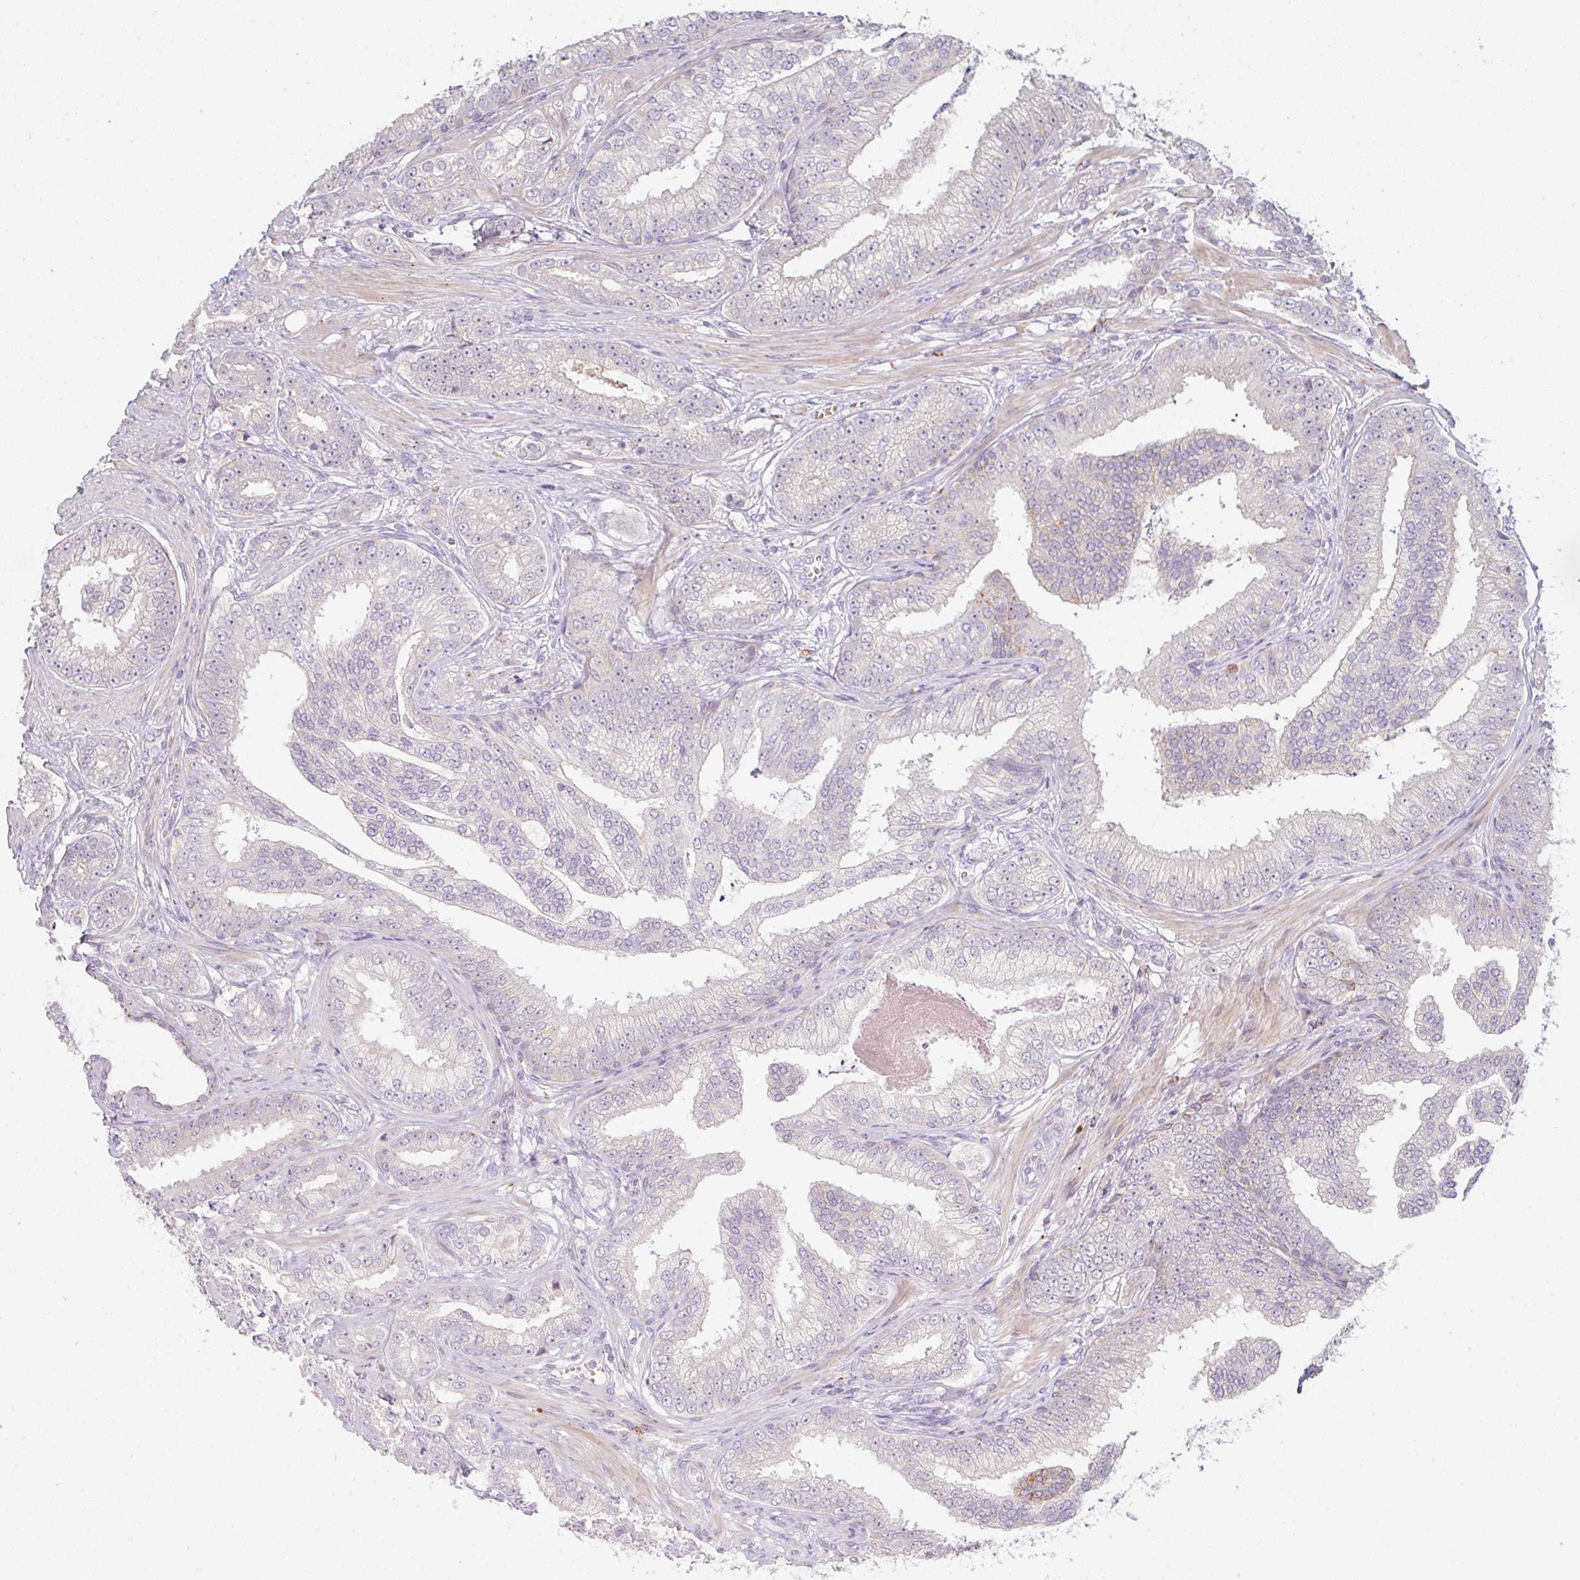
{"staining": {"intensity": "negative", "quantity": "none", "location": "none"}, "tissue": "prostate cancer", "cell_type": "Tumor cells", "image_type": "cancer", "snomed": [{"axis": "morphology", "description": "Adenocarcinoma, Low grade"}, {"axis": "topography", "description": "Prostate"}], "caption": "Photomicrograph shows no protein staining in tumor cells of prostate adenocarcinoma (low-grade) tissue.", "gene": "TMEM237", "patient": {"sex": "male", "age": 61}}